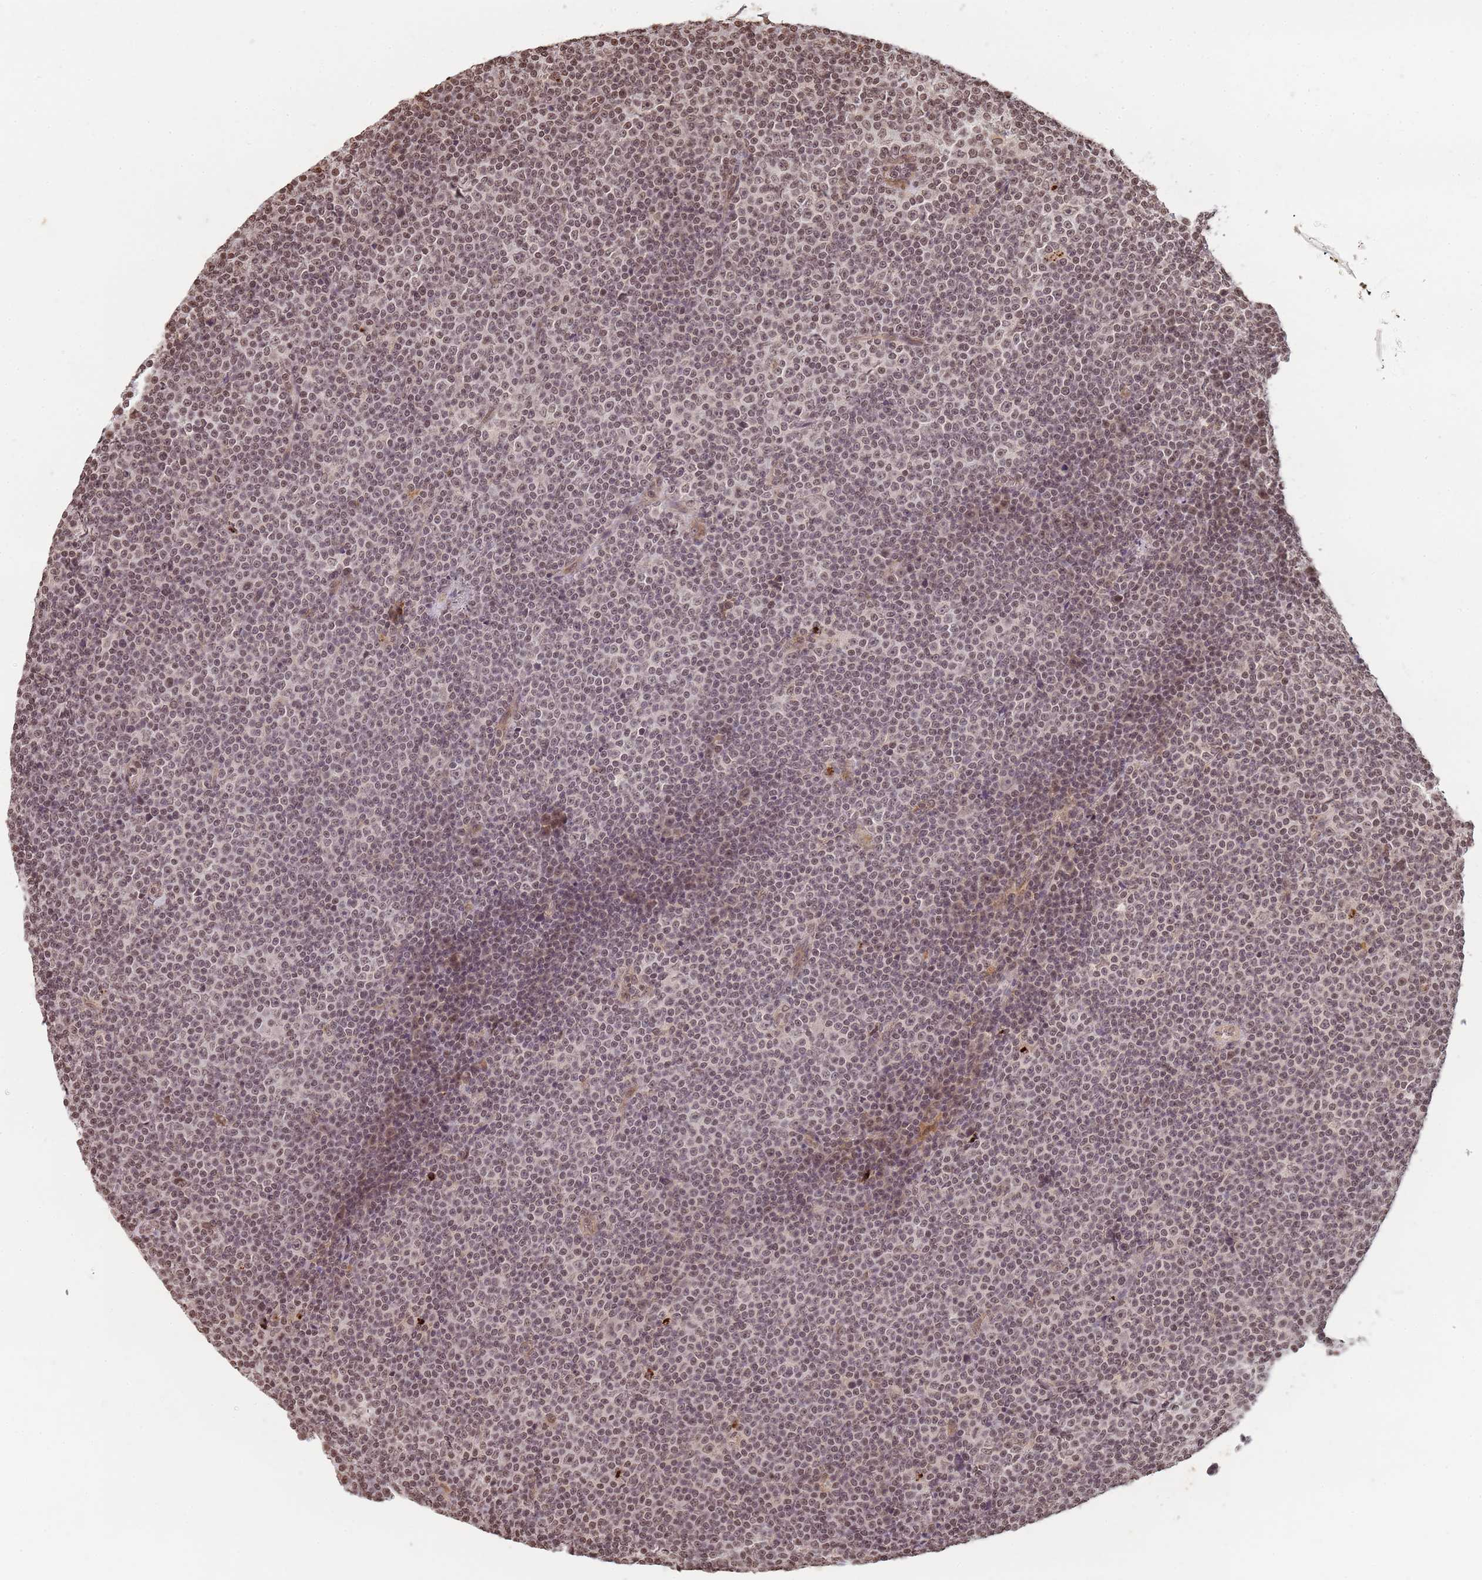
{"staining": {"intensity": "weak", "quantity": ">75%", "location": "nuclear"}, "tissue": "lymphoma", "cell_type": "Tumor cells", "image_type": "cancer", "snomed": [{"axis": "morphology", "description": "Malignant lymphoma, non-Hodgkin's type, Low grade"}, {"axis": "topography", "description": "Lymph node"}], "caption": "Human lymphoma stained for a protein (brown) reveals weak nuclear positive expression in approximately >75% of tumor cells.", "gene": "WWTR1", "patient": {"sex": "female", "age": 67}}